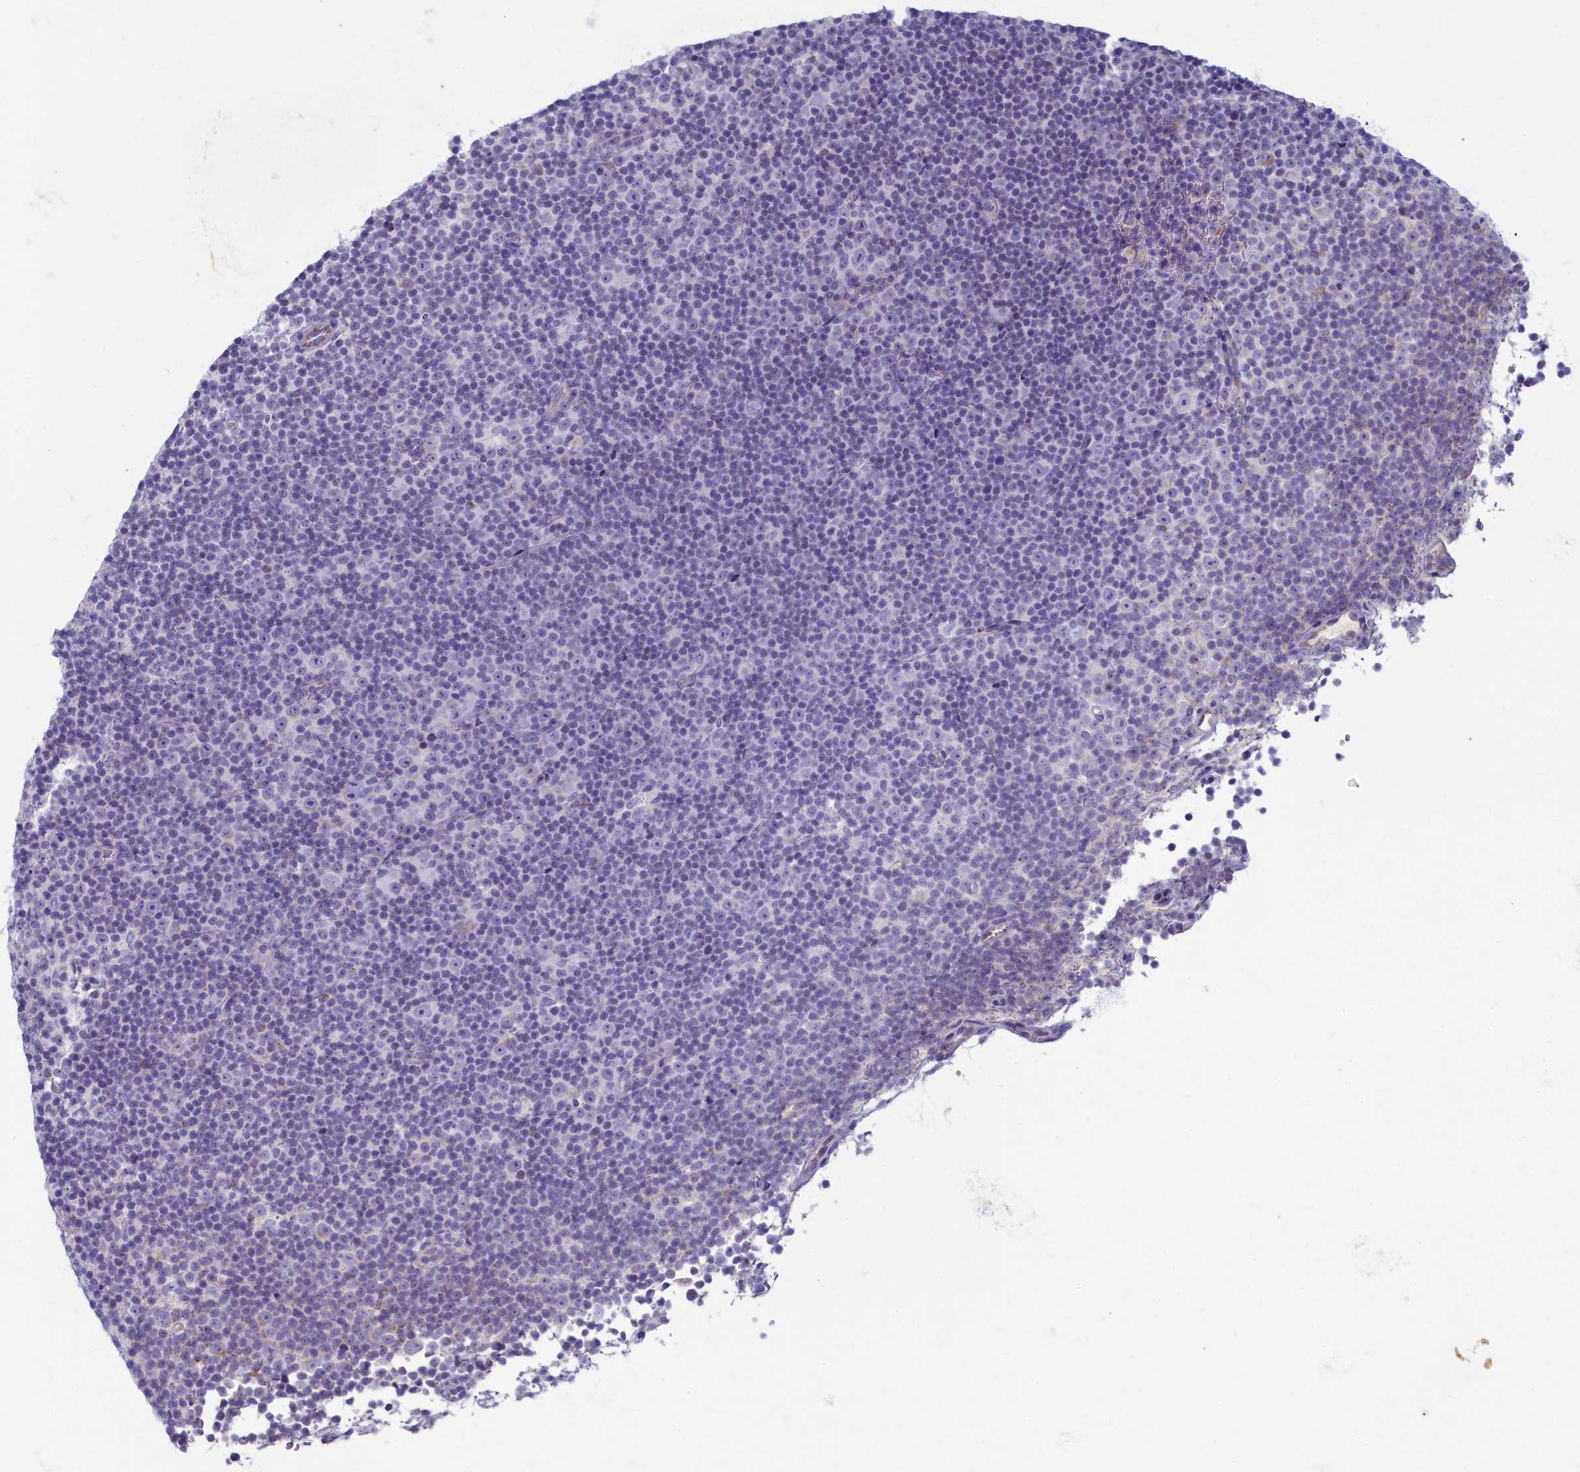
{"staining": {"intensity": "negative", "quantity": "none", "location": "none"}, "tissue": "lymphoma", "cell_type": "Tumor cells", "image_type": "cancer", "snomed": [{"axis": "morphology", "description": "Malignant lymphoma, non-Hodgkin's type, Low grade"}, {"axis": "topography", "description": "Lymph node"}], "caption": "Micrograph shows no protein expression in tumor cells of lymphoma tissue.", "gene": "OCIAD2", "patient": {"sex": "female", "age": 67}}